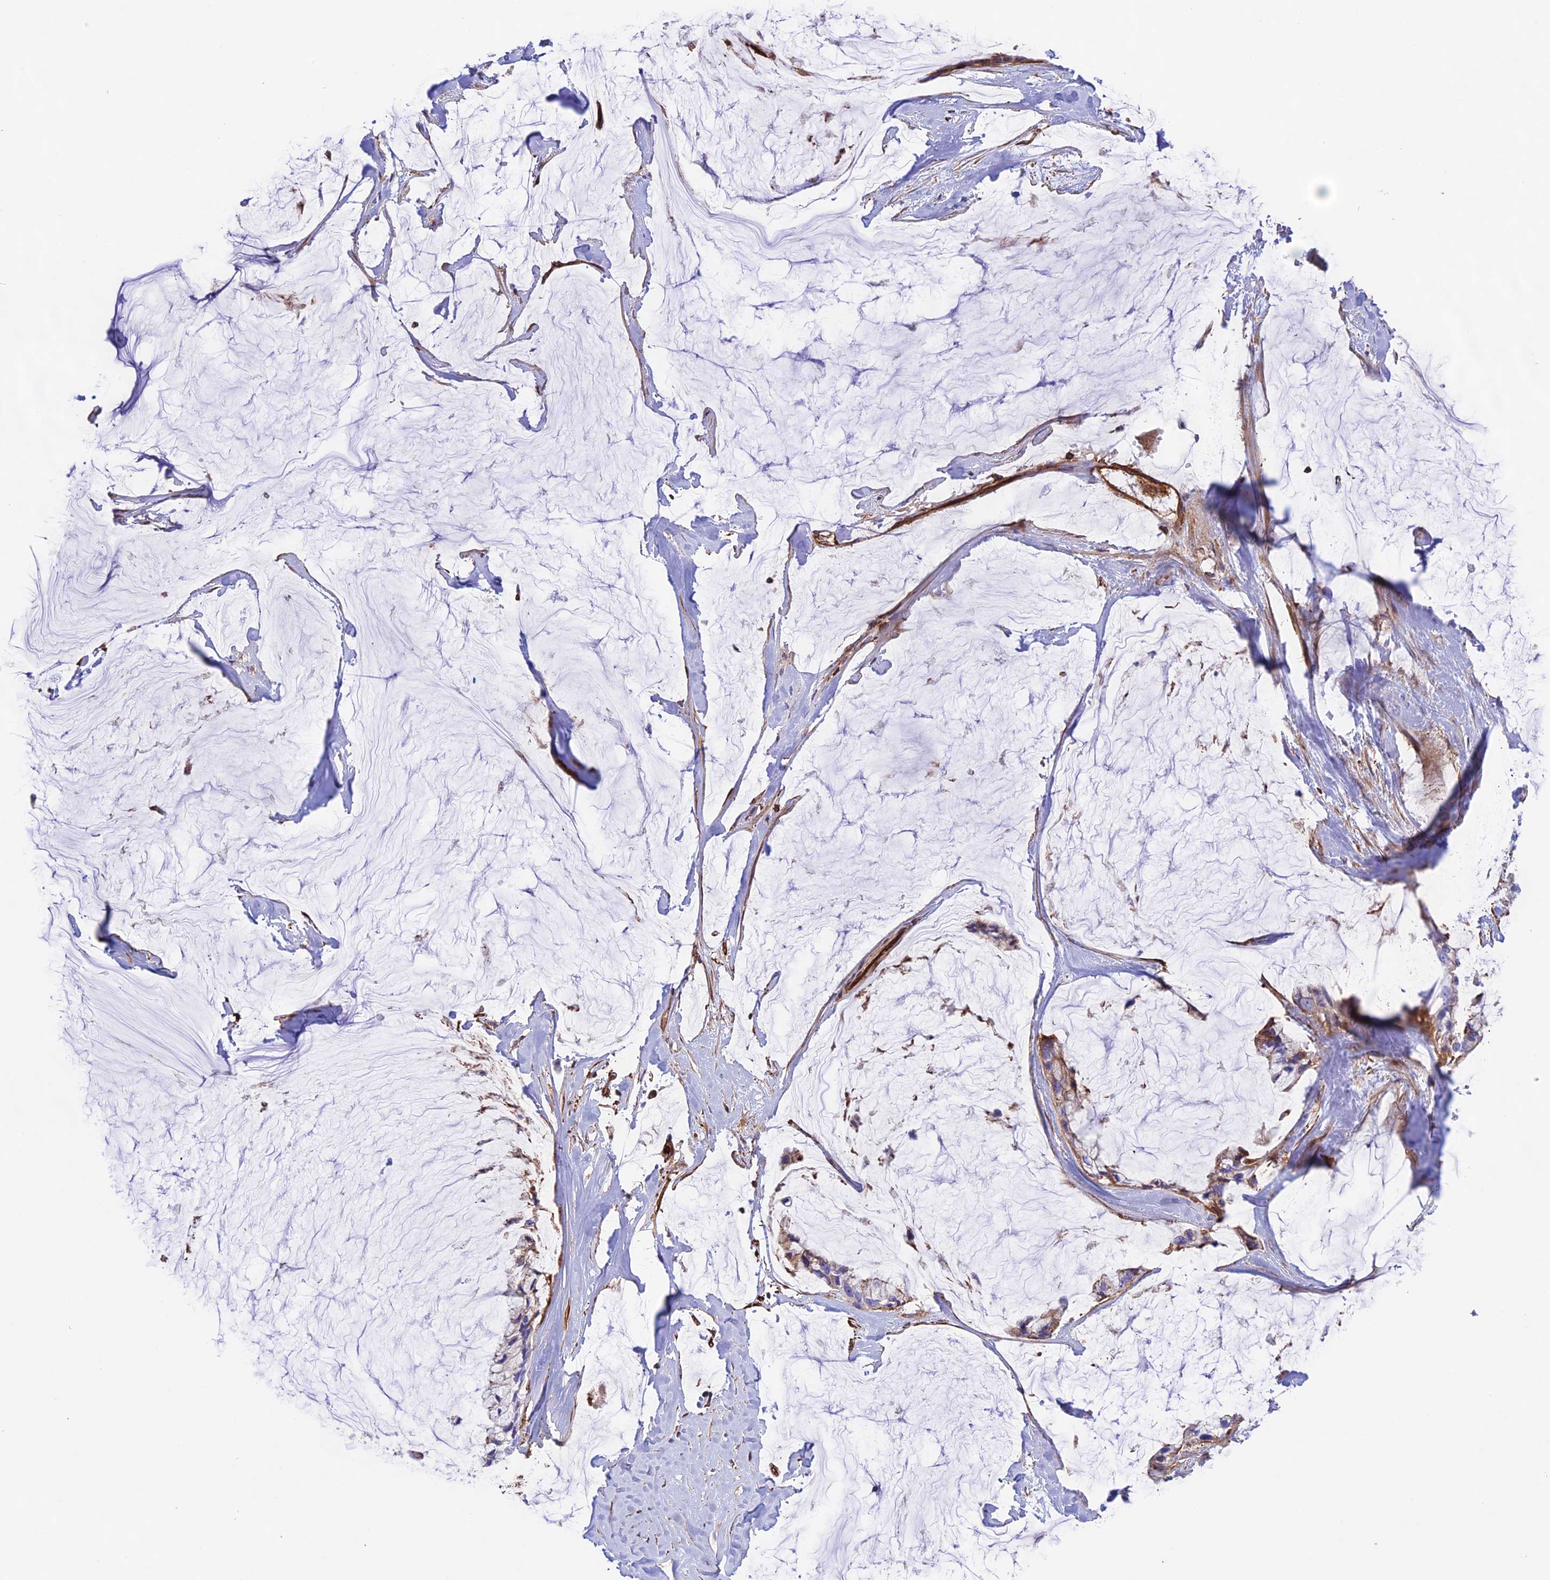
{"staining": {"intensity": "weak", "quantity": "25%-75%", "location": "cytoplasmic/membranous"}, "tissue": "ovarian cancer", "cell_type": "Tumor cells", "image_type": "cancer", "snomed": [{"axis": "morphology", "description": "Cystadenocarcinoma, mucinous, NOS"}, {"axis": "topography", "description": "Ovary"}], "caption": "This is a histology image of IHC staining of ovarian mucinous cystadenocarcinoma, which shows weak staining in the cytoplasmic/membranous of tumor cells.", "gene": "CD99L2", "patient": {"sex": "female", "age": 39}}